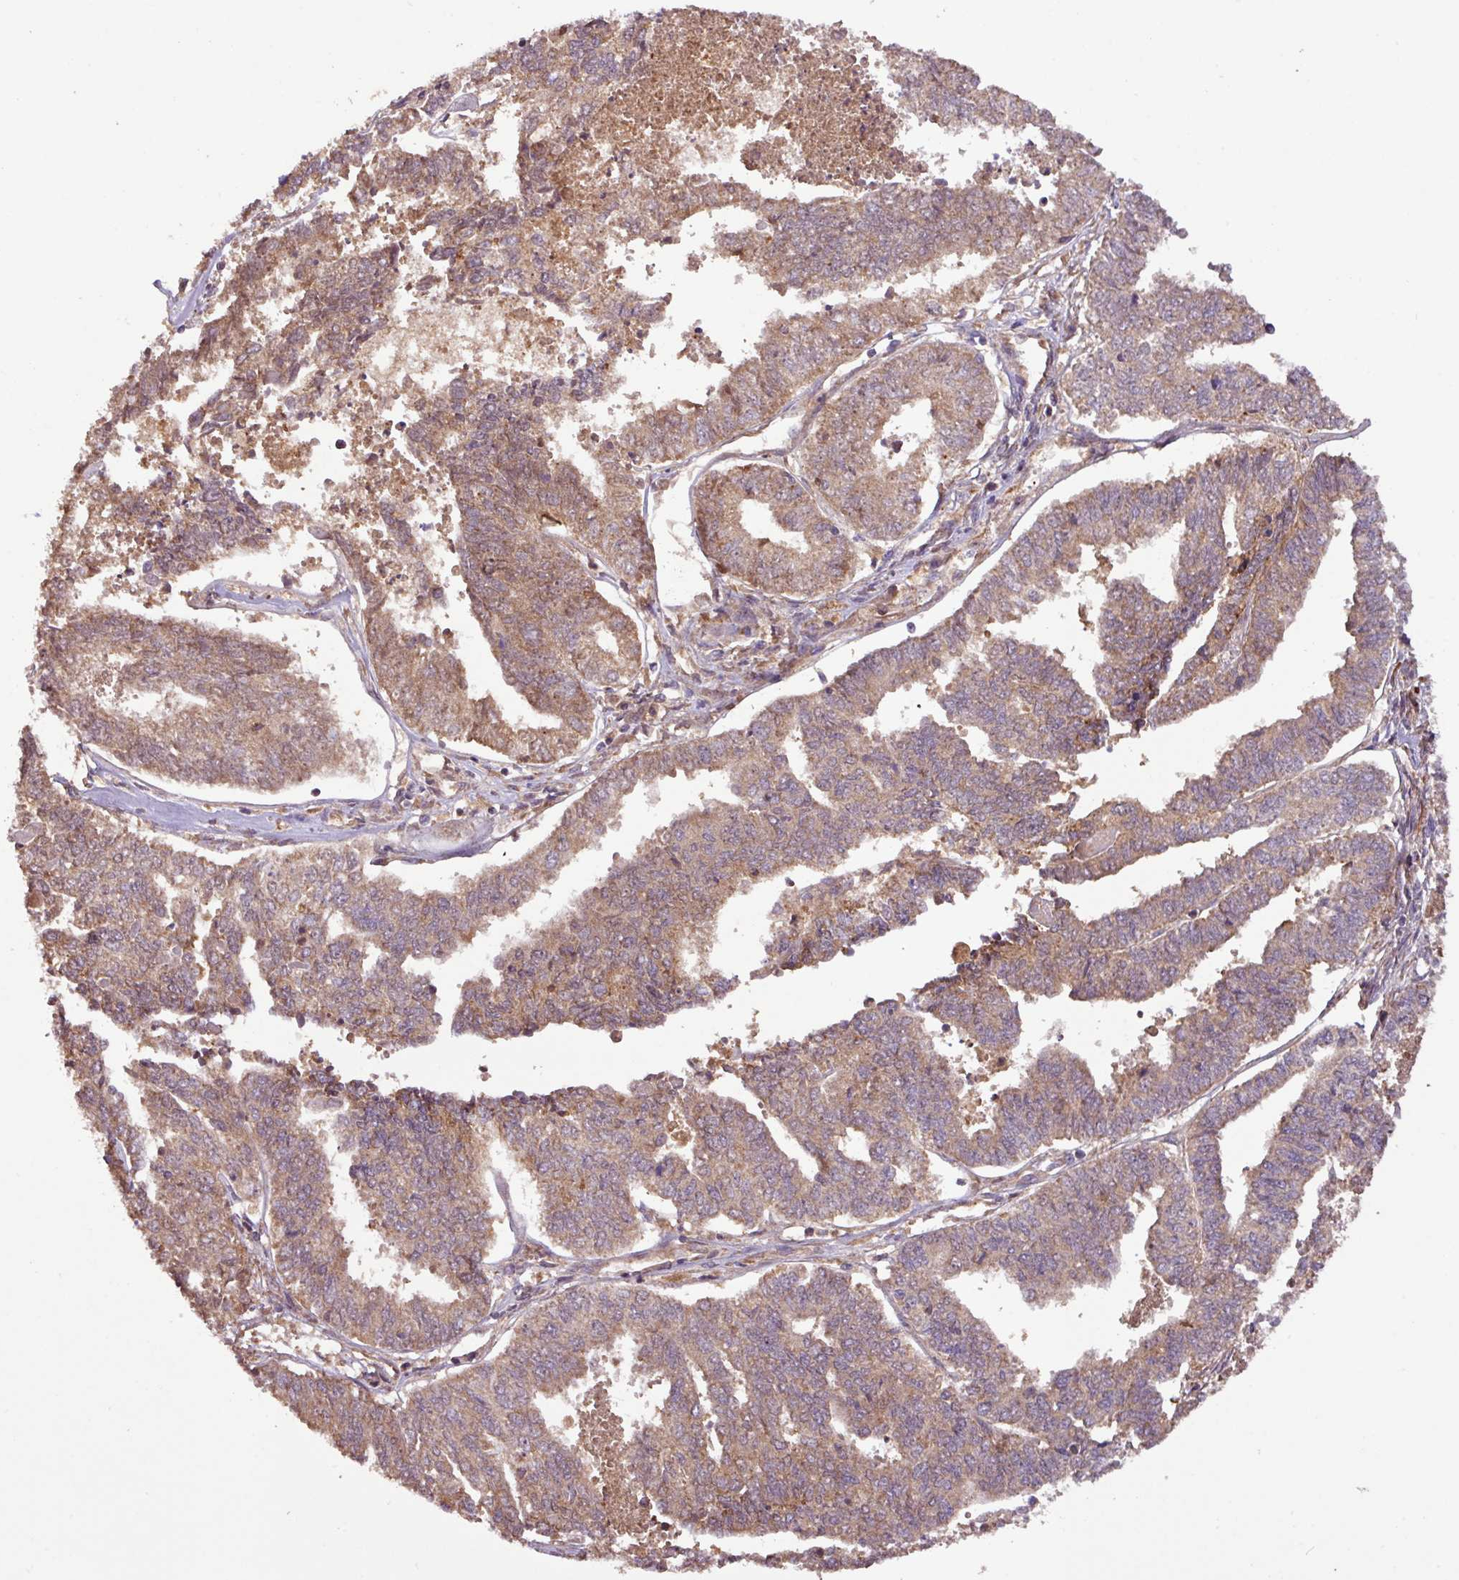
{"staining": {"intensity": "weak", "quantity": ">75%", "location": "cytoplasmic/membranous"}, "tissue": "endometrial cancer", "cell_type": "Tumor cells", "image_type": "cancer", "snomed": [{"axis": "morphology", "description": "Adenocarcinoma, NOS"}, {"axis": "topography", "description": "Endometrium"}], "caption": "The immunohistochemical stain highlights weak cytoplasmic/membranous expression in tumor cells of adenocarcinoma (endometrial) tissue.", "gene": "YPEL3", "patient": {"sex": "female", "age": 73}}